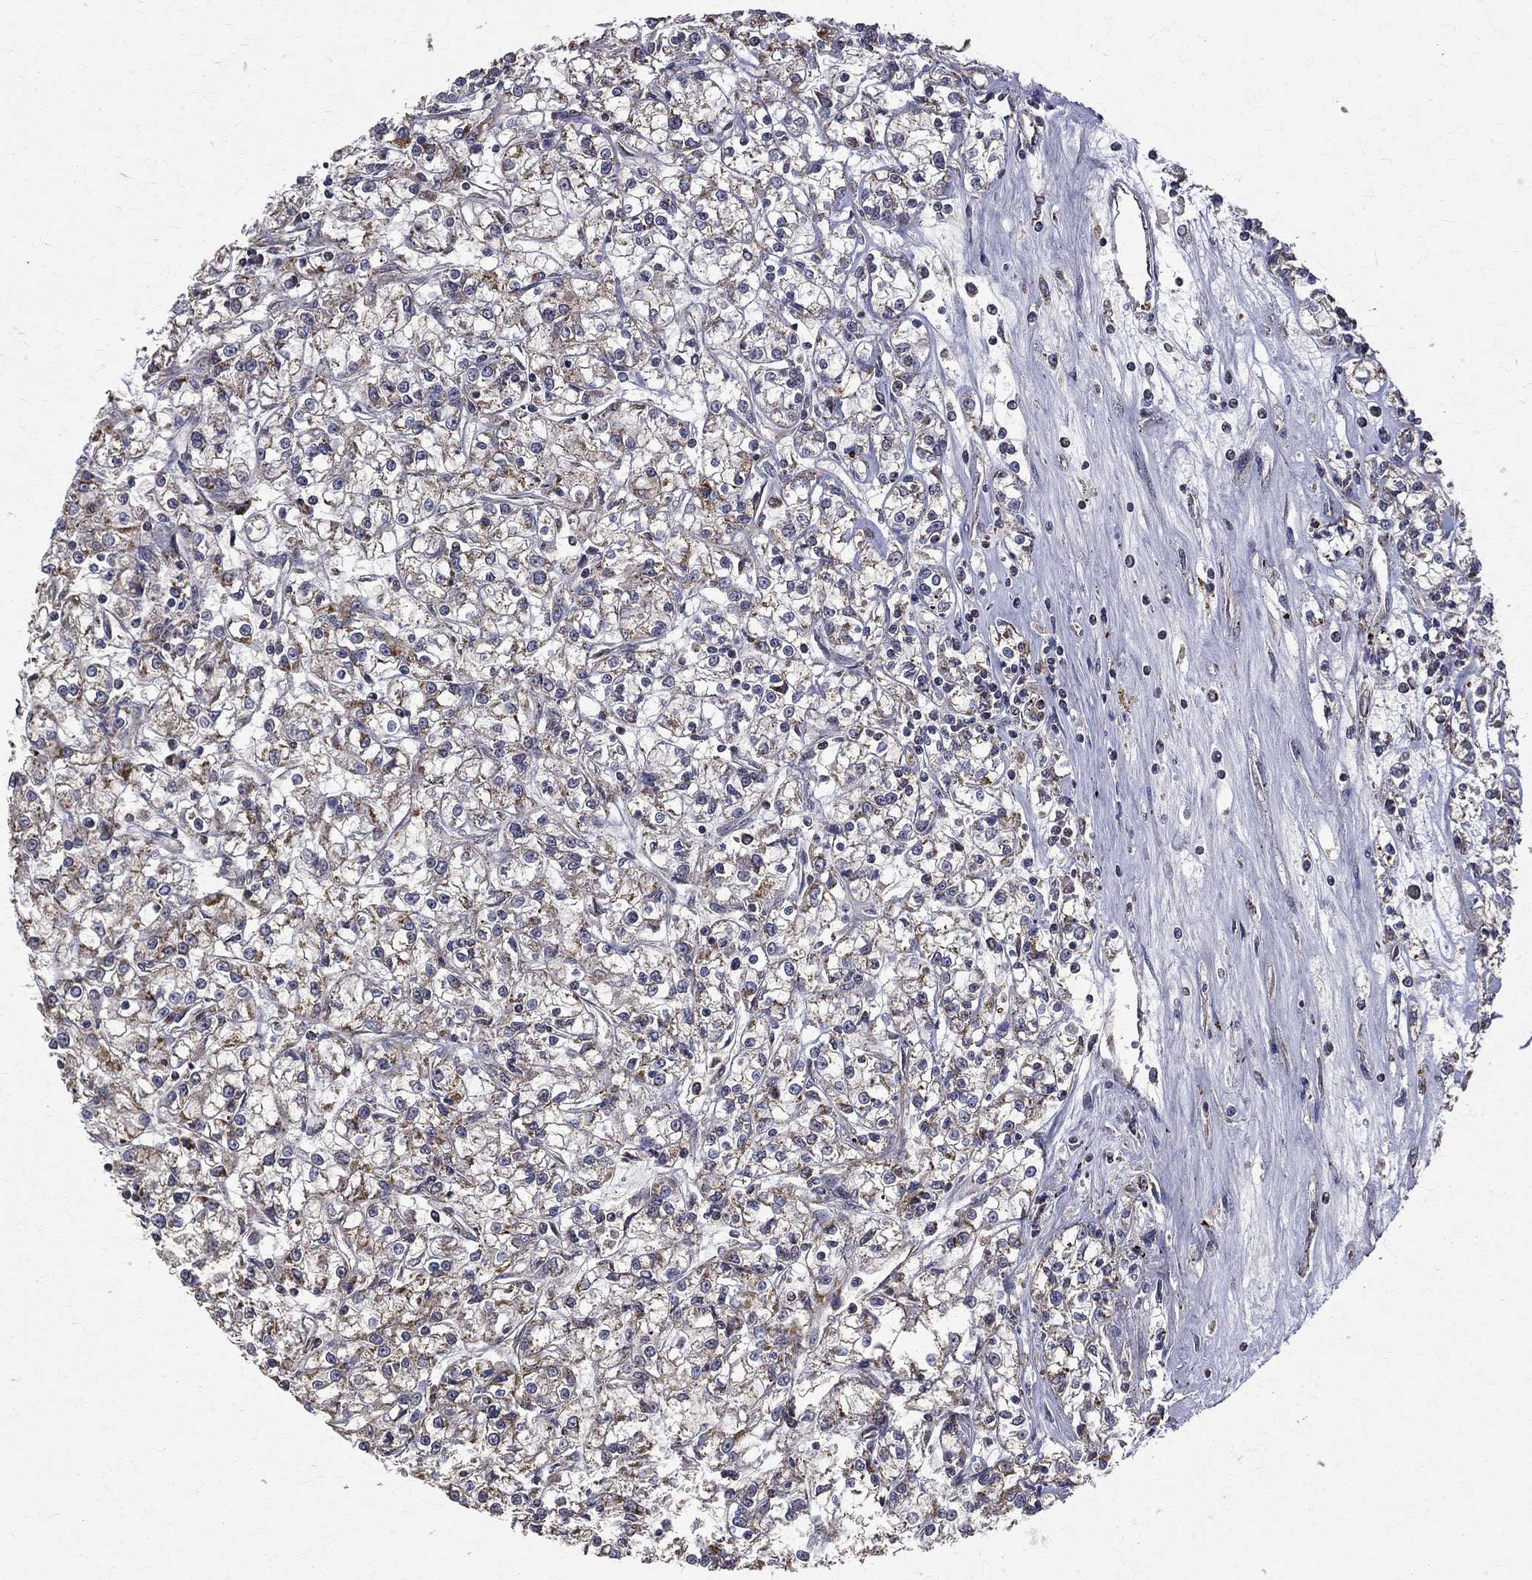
{"staining": {"intensity": "weak", "quantity": "25%-75%", "location": "cytoplasmic/membranous"}, "tissue": "renal cancer", "cell_type": "Tumor cells", "image_type": "cancer", "snomed": [{"axis": "morphology", "description": "Adenocarcinoma, NOS"}, {"axis": "topography", "description": "Kidney"}], "caption": "IHC (DAB (3,3'-diaminobenzidine)) staining of renal cancer shows weak cytoplasmic/membranous protein positivity in about 25%-75% of tumor cells.", "gene": "RPGR", "patient": {"sex": "female", "age": 59}}